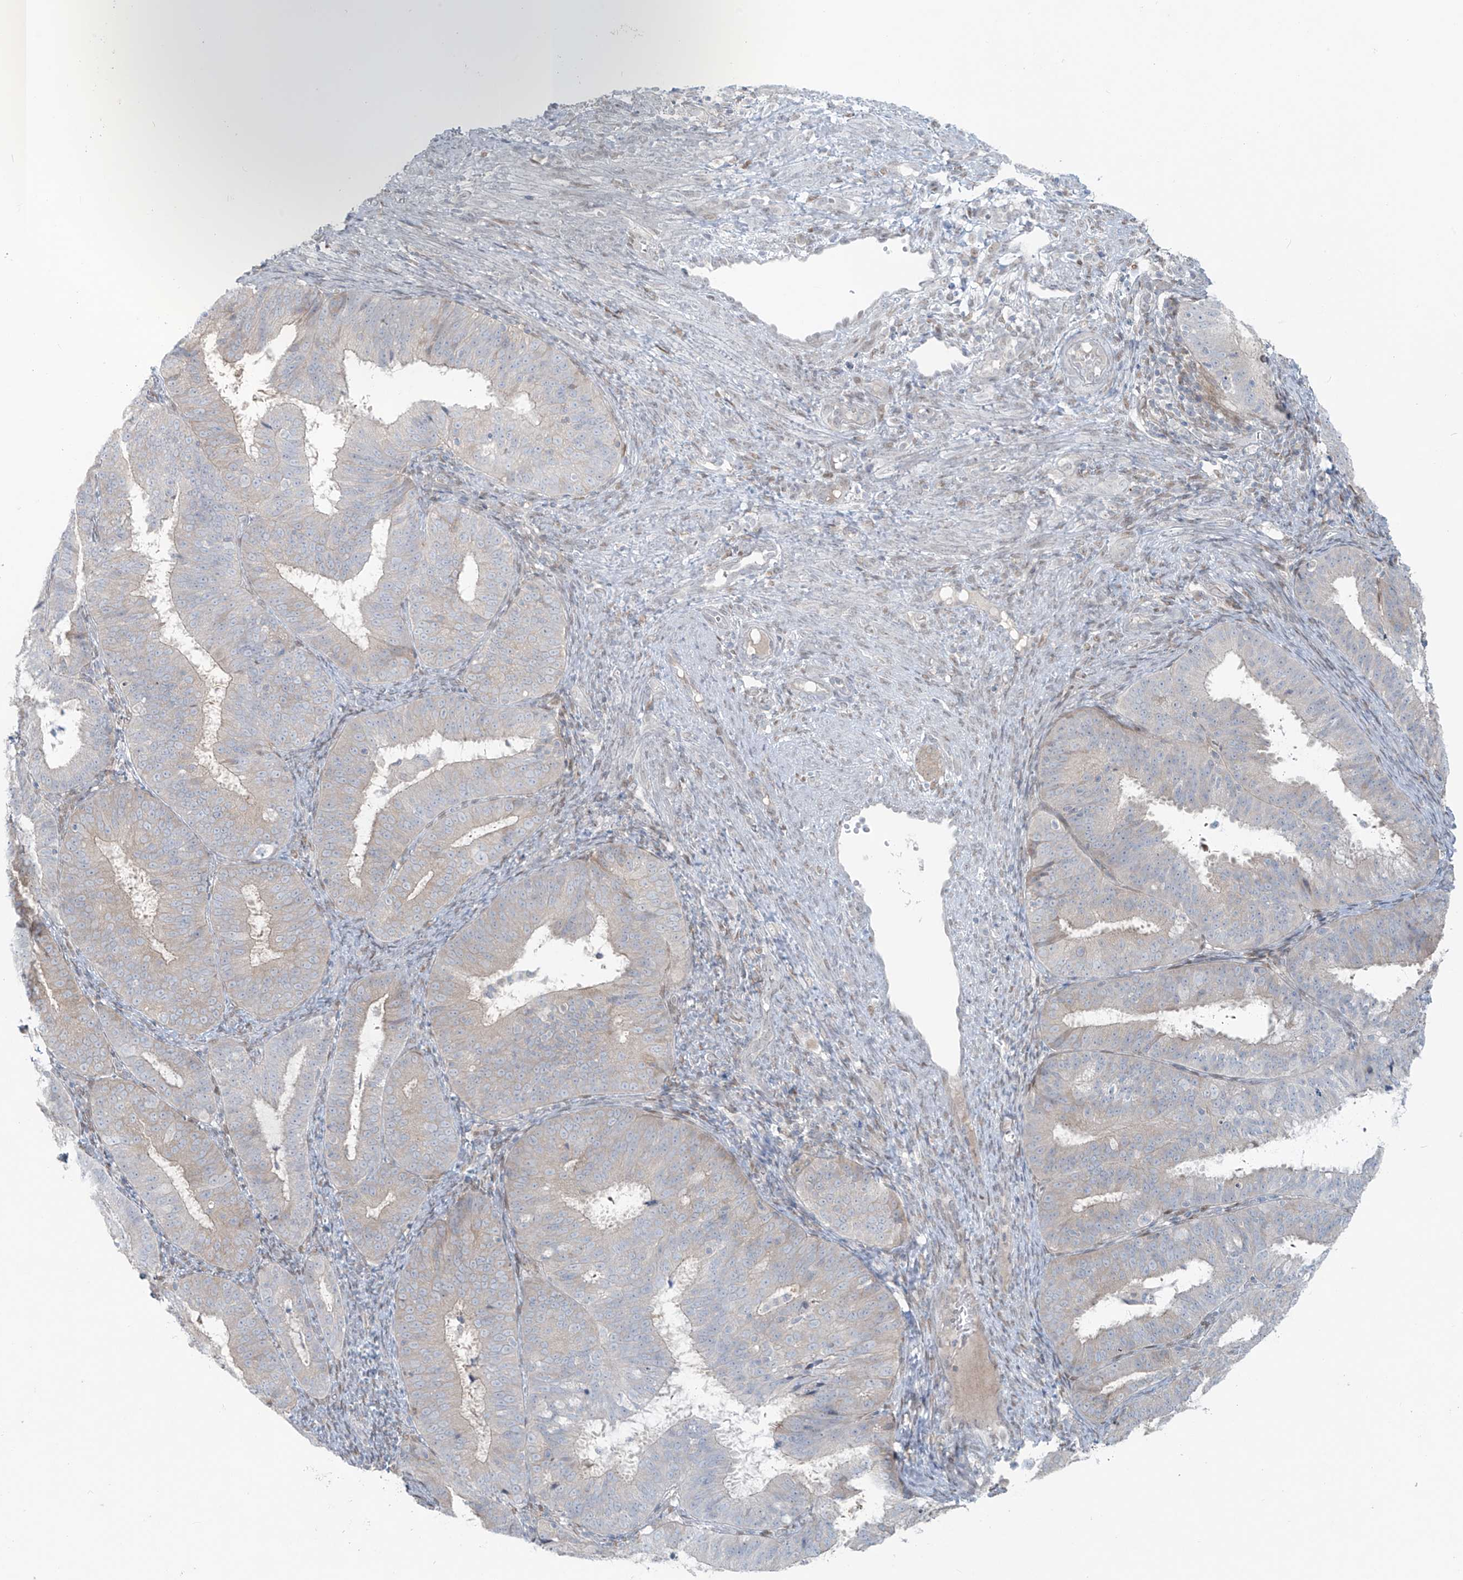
{"staining": {"intensity": "negative", "quantity": "none", "location": "none"}, "tissue": "endometrial cancer", "cell_type": "Tumor cells", "image_type": "cancer", "snomed": [{"axis": "morphology", "description": "Adenocarcinoma, NOS"}, {"axis": "topography", "description": "Endometrium"}], "caption": "Human adenocarcinoma (endometrial) stained for a protein using immunohistochemistry shows no positivity in tumor cells.", "gene": "PPAT", "patient": {"sex": "female", "age": 51}}